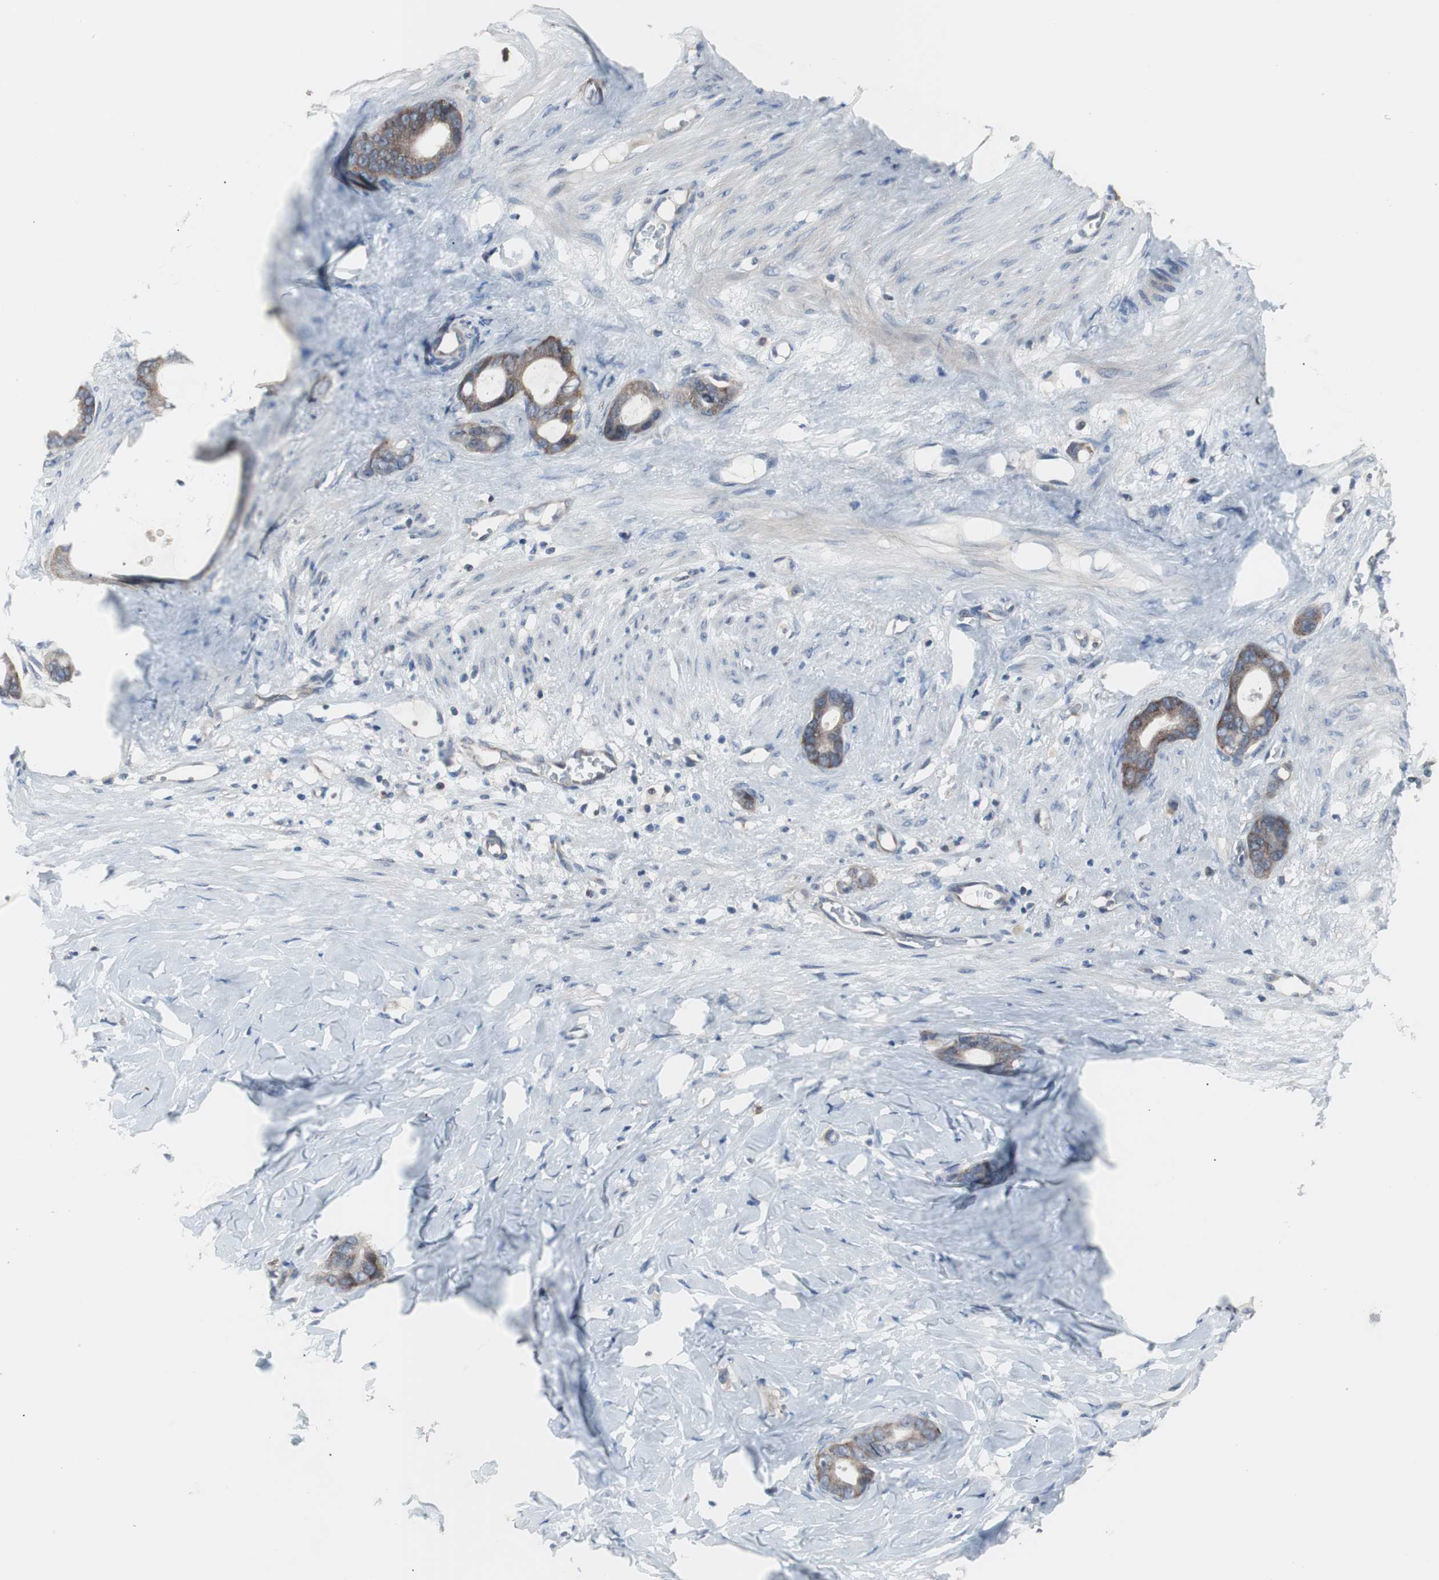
{"staining": {"intensity": "moderate", "quantity": ">75%", "location": "cytoplasmic/membranous"}, "tissue": "stomach cancer", "cell_type": "Tumor cells", "image_type": "cancer", "snomed": [{"axis": "morphology", "description": "Adenocarcinoma, NOS"}, {"axis": "topography", "description": "Stomach"}], "caption": "Immunohistochemistry (DAB) staining of stomach cancer (adenocarcinoma) exhibits moderate cytoplasmic/membranous protein staining in approximately >75% of tumor cells.", "gene": "PAK1", "patient": {"sex": "female", "age": 75}}